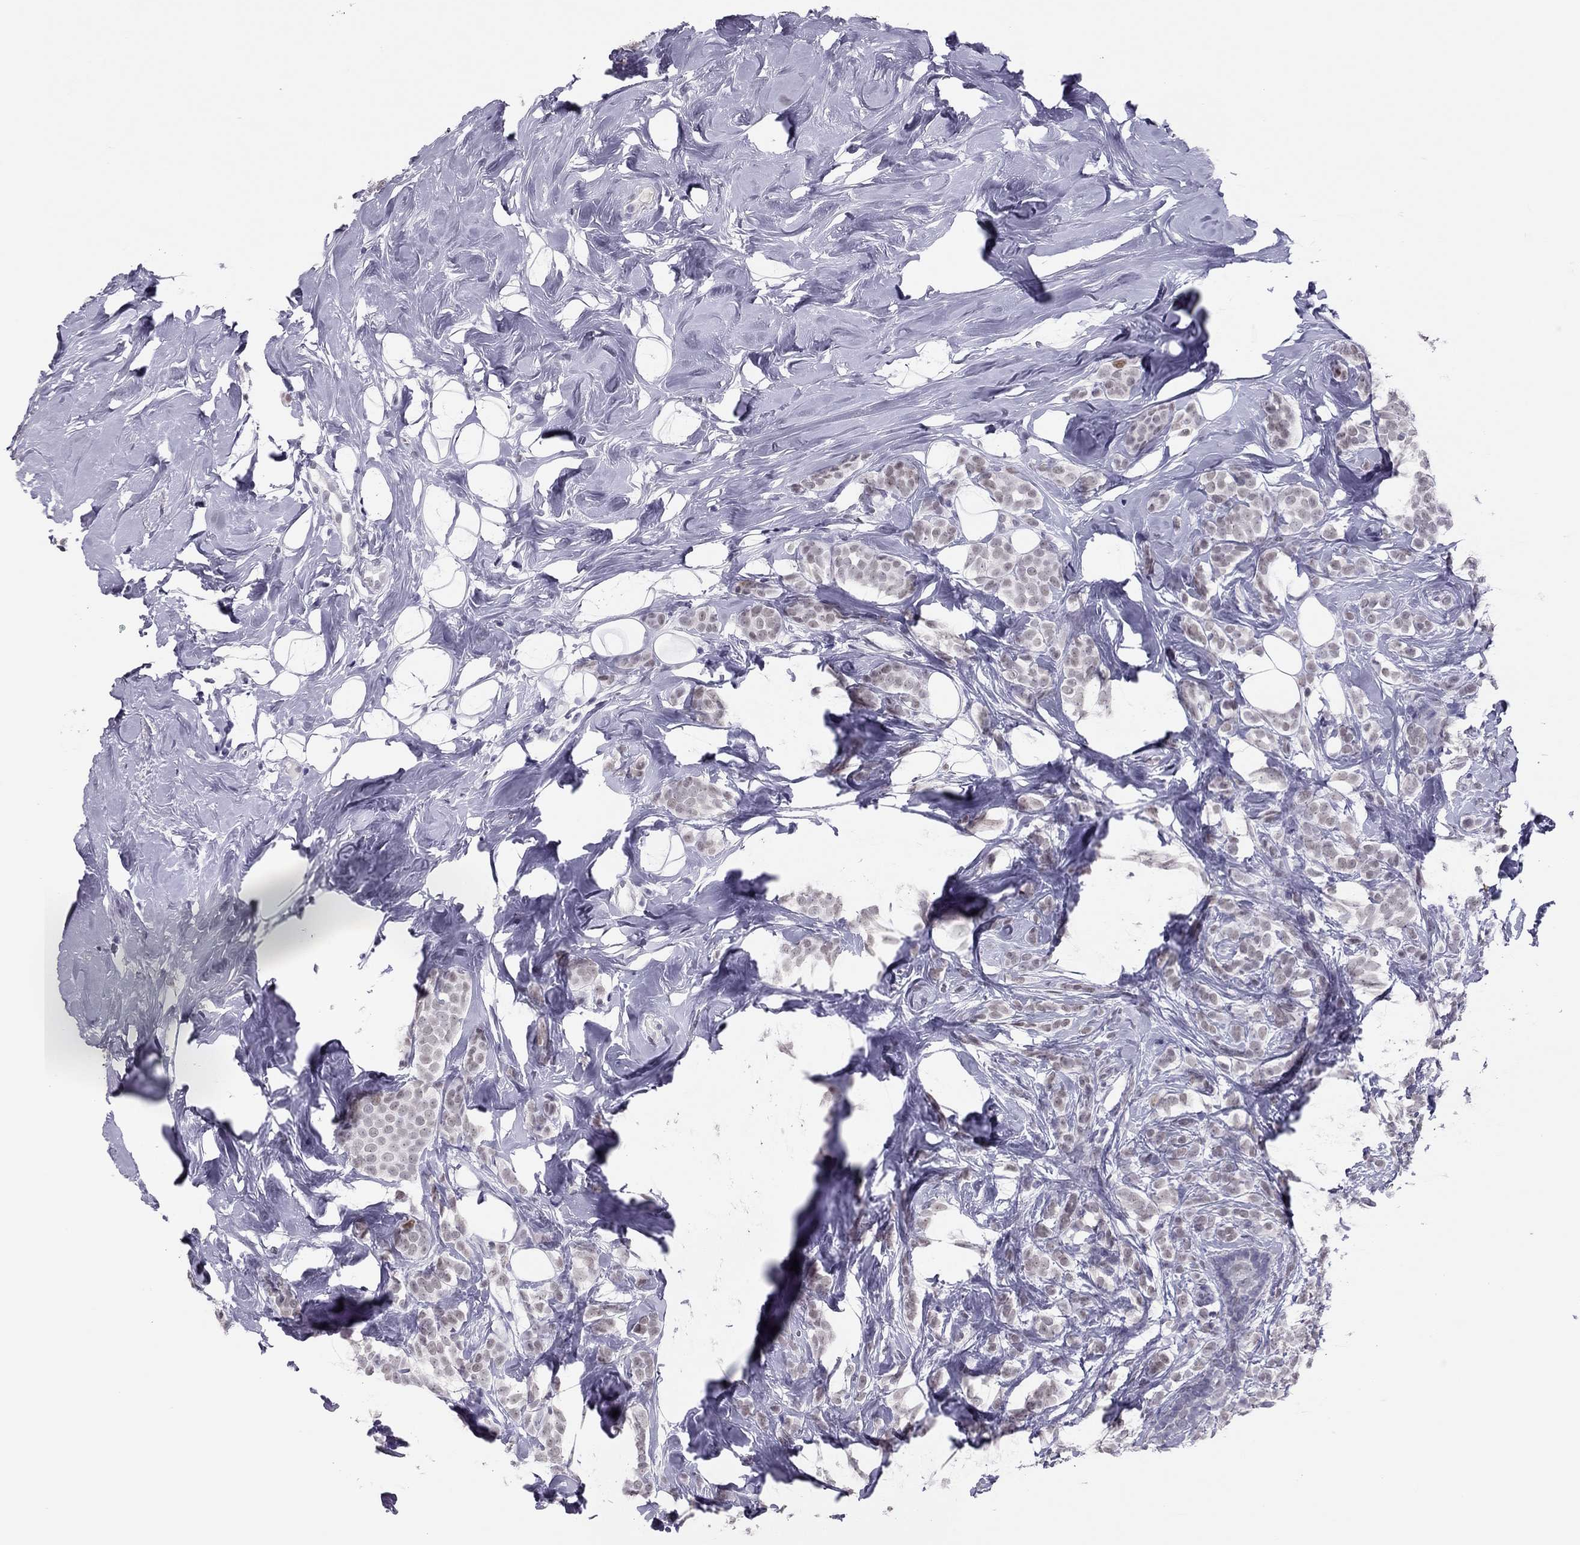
{"staining": {"intensity": "weak", "quantity": "<25%", "location": "nuclear"}, "tissue": "breast cancer", "cell_type": "Tumor cells", "image_type": "cancer", "snomed": [{"axis": "morphology", "description": "Lobular carcinoma"}, {"axis": "topography", "description": "Breast"}], "caption": "This is a micrograph of IHC staining of breast lobular carcinoma, which shows no positivity in tumor cells.", "gene": "PHOX2A", "patient": {"sex": "female", "age": 49}}